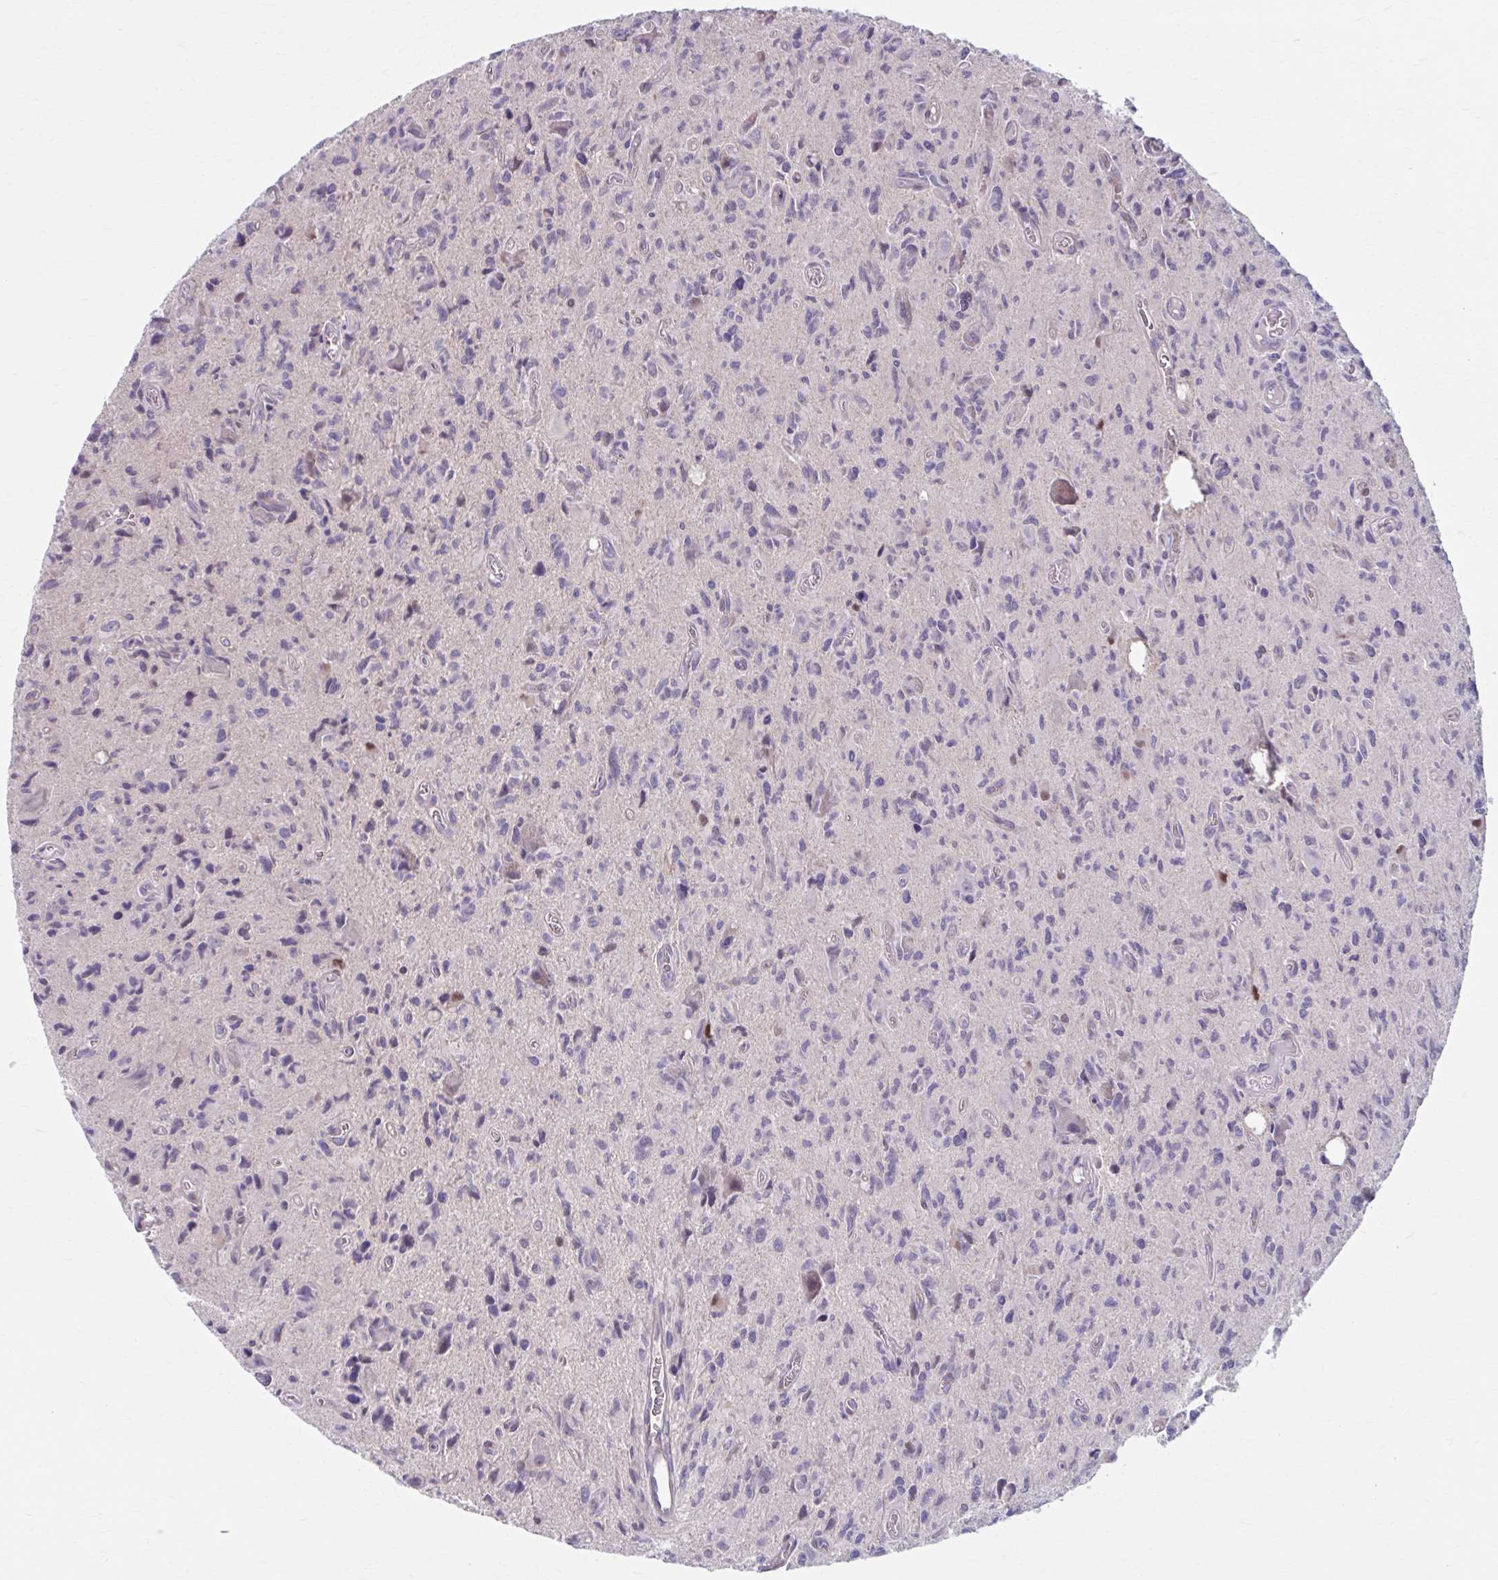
{"staining": {"intensity": "negative", "quantity": "none", "location": "none"}, "tissue": "glioma", "cell_type": "Tumor cells", "image_type": "cancer", "snomed": [{"axis": "morphology", "description": "Glioma, malignant, High grade"}, {"axis": "topography", "description": "Brain"}], "caption": "Tumor cells are negative for protein expression in human high-grade glioma (malignant).", "gene": "CHST3", "patient": {"sex": "male", "age": 76}}